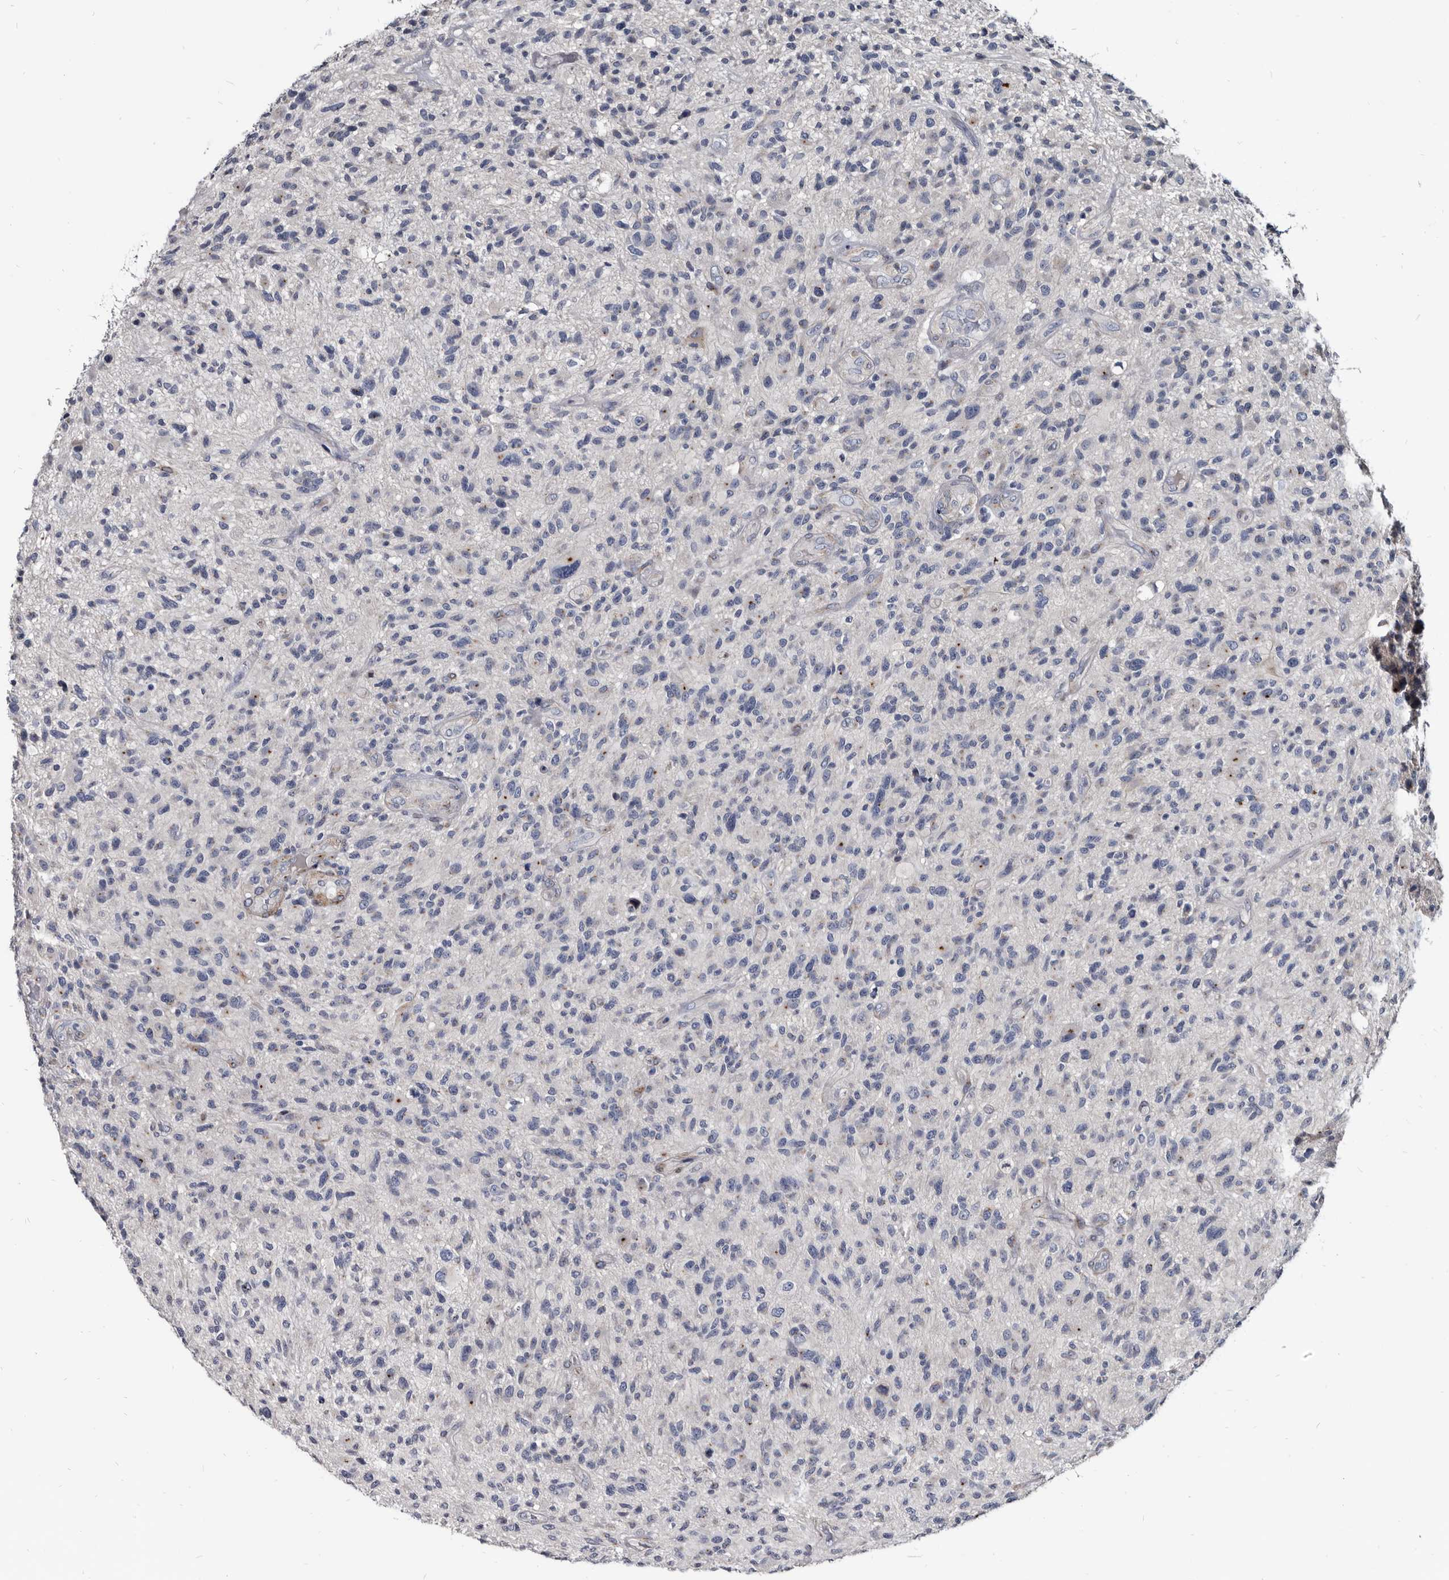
{"staining": {"intensity": "negative", "quantity": "none", "location": "none"}, "tissue": "glioma", "cell_type": "Tumor cells", "image_type": "cancer", "snomed": [{"axis": "morphology", "description": "Glioma, malignant, High grade"}, {"axis": "topography", "description": "Brain"}], "caption": "Immunohistochemistry (IHC) micrograph of malignant glioma (high-grade) stained for a protein (brown), which reveals no positivity in tumor cells.", "gene": "PRSS8", "patient": {"sex": "male", "age": 47}}